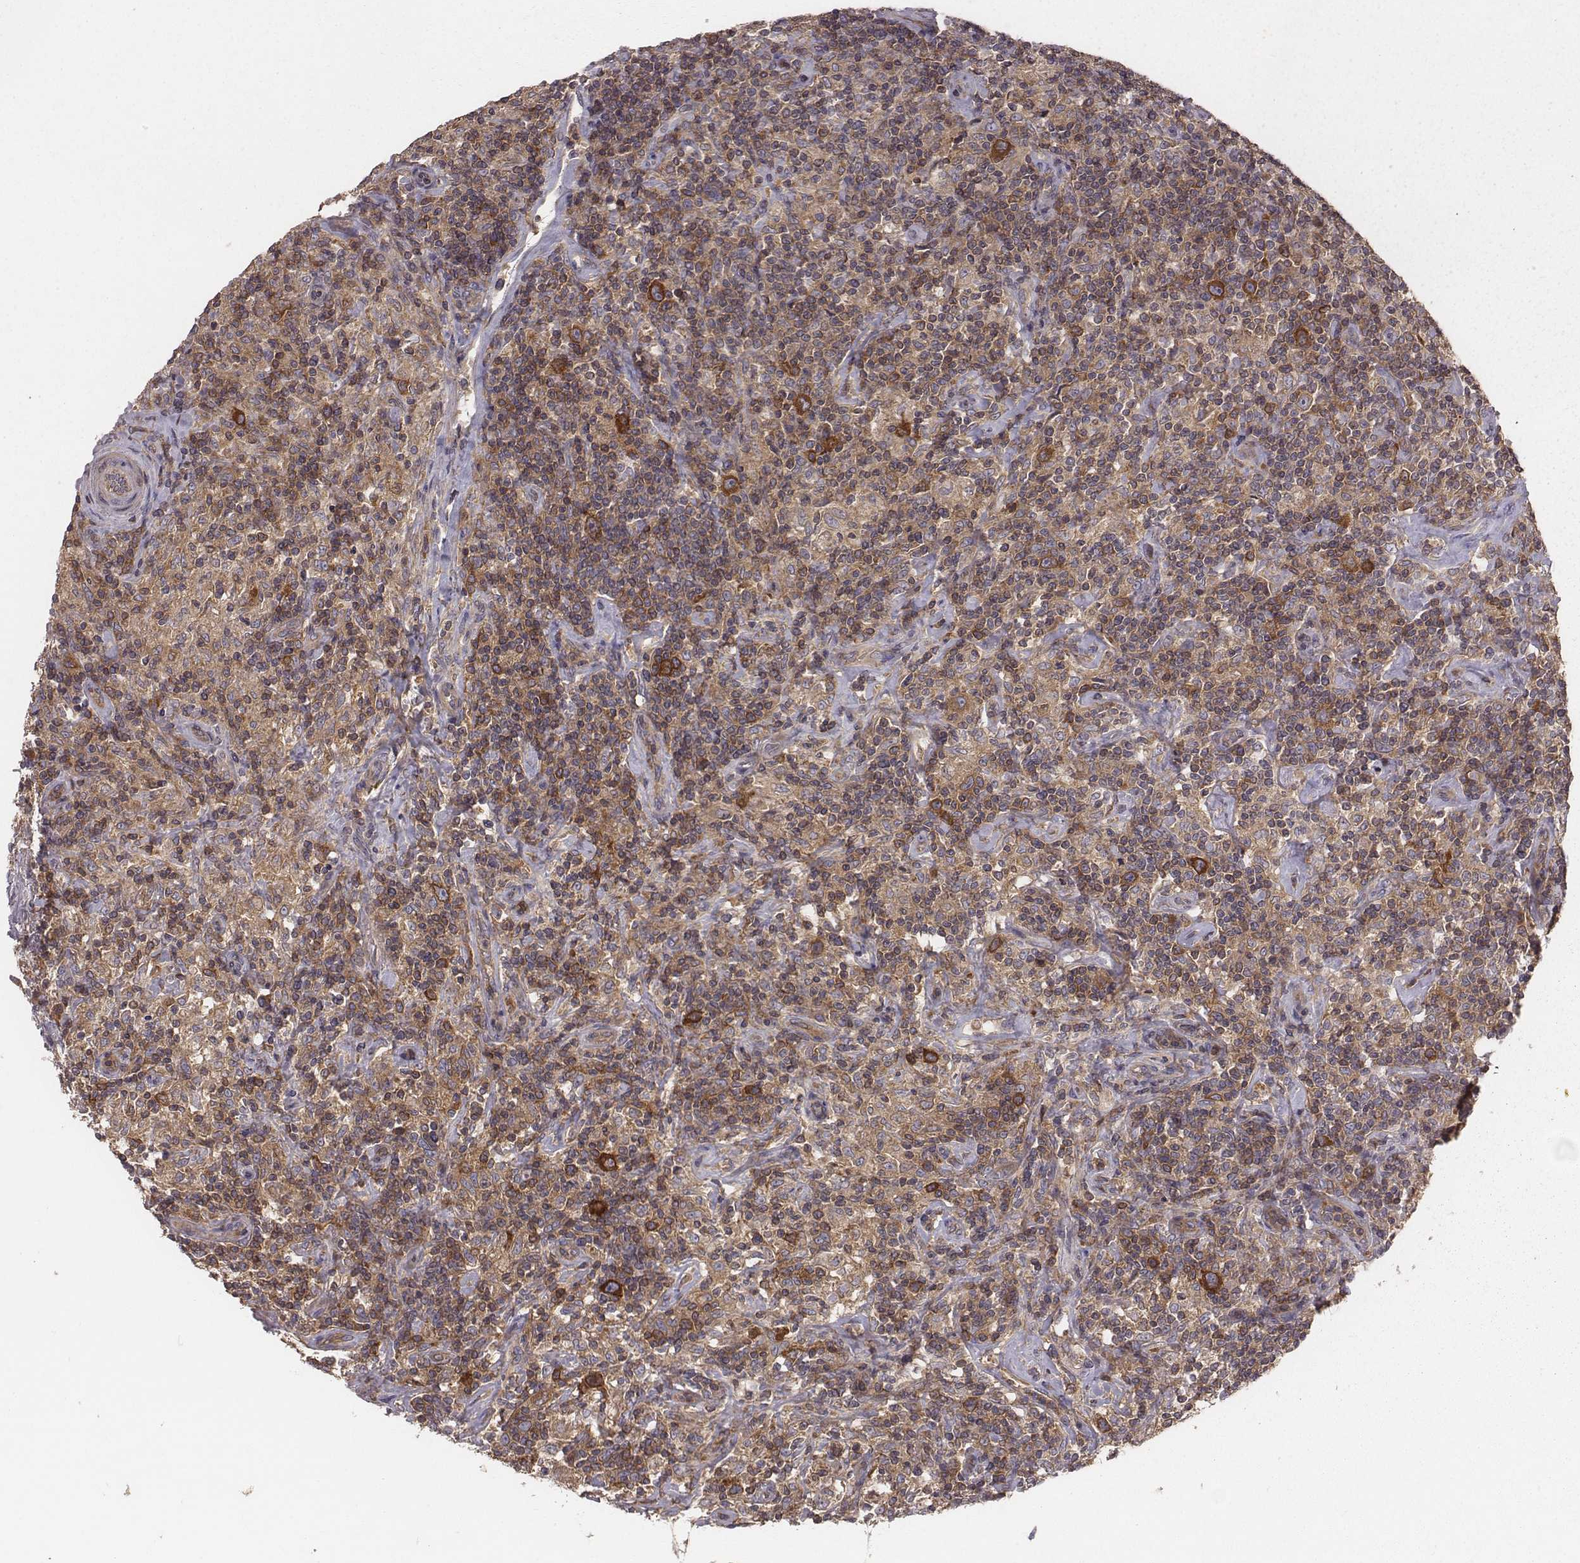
{"staining": {"intensity": "strong", "quantity": ">75%", "location": "cytoplasmic/membranous"}, "tissue": "lymphoma", "cell_type": "Tumor cells", "image_type": "cancer", "snomed": [{"axis": "morphology", "description": "Hodgkin's disease, NOS"}, {"axis": "topography", "description": "Lymph node"}], "caption": "Lymphoma stained with immunohistochemistry (IHC) shows strong cytoplasmic/membranous positivity in about >75% of tumor cells. The staining was performed using DAB (3,3'-diaminobenzidine) to visualize the protein expression in brown, while the nuclei were stained in blue with hematoxylin (Magnification: 20x).", "gene": "CAD", "patient": {"sex": "male", "age": 70}}